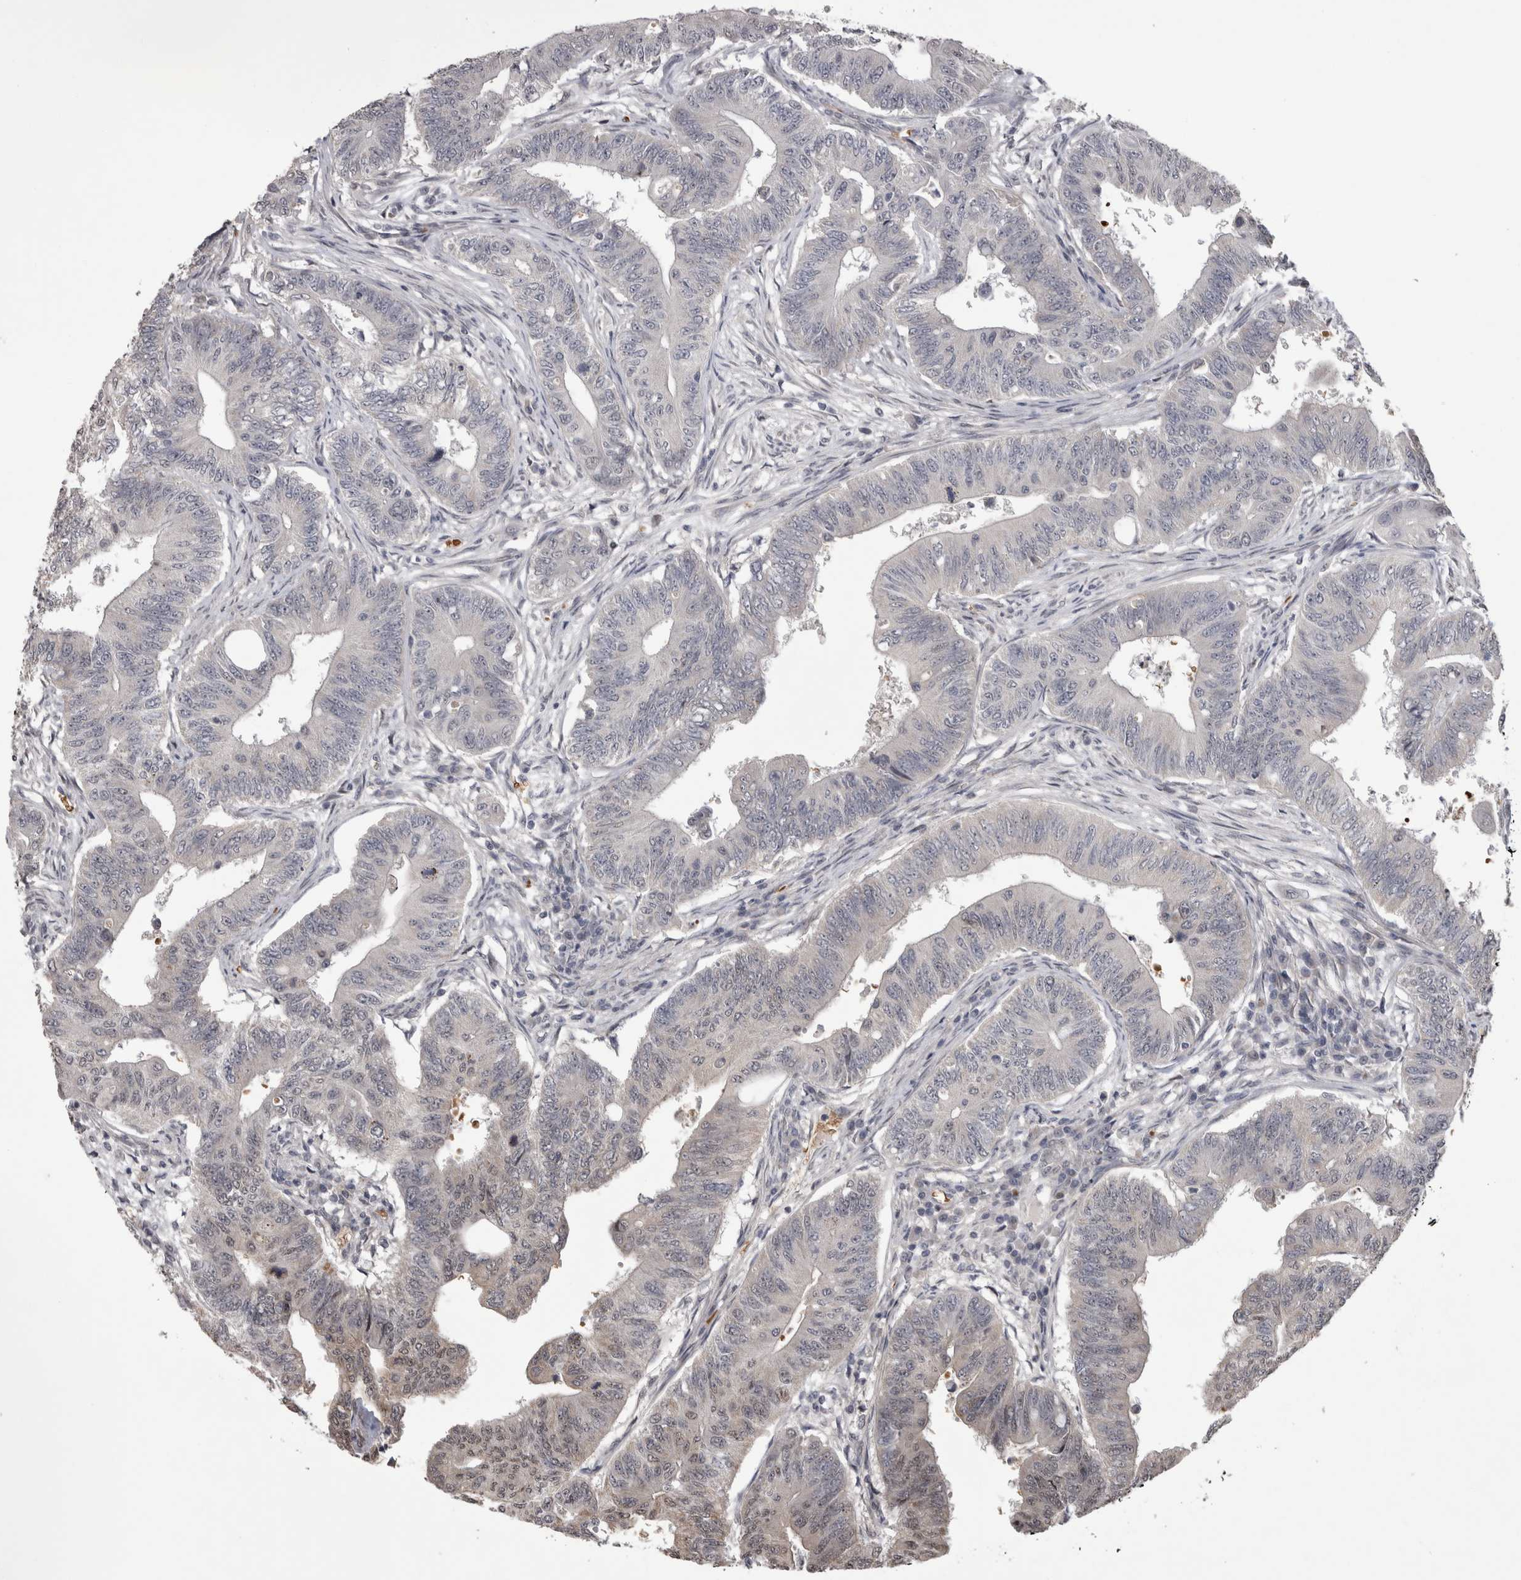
{"staining": {"intensity": "moderate", "quantity": "<25%", "location": "cytoplasmic/membranous"}, "tissue": "colorectal cancer", "cell_type": "Tumor cells", "image_type": "cancer", "snomed": [{"axis": "morphology", "description": "Adenoma, NOS"}, {"axis": "morphology", "description": "Adenocarcinoma, NOS"}, {"axis": "topography", "description": "Colon"}], "caption": "This is a photomicrograph of immunohistochemistry staining of colorectal adenoma, which shows moderate positivity in the cytoplasmic/membranous of tumor cells.", "gene": "IFI44", "patient": {"sex": "male", "age": 79}}